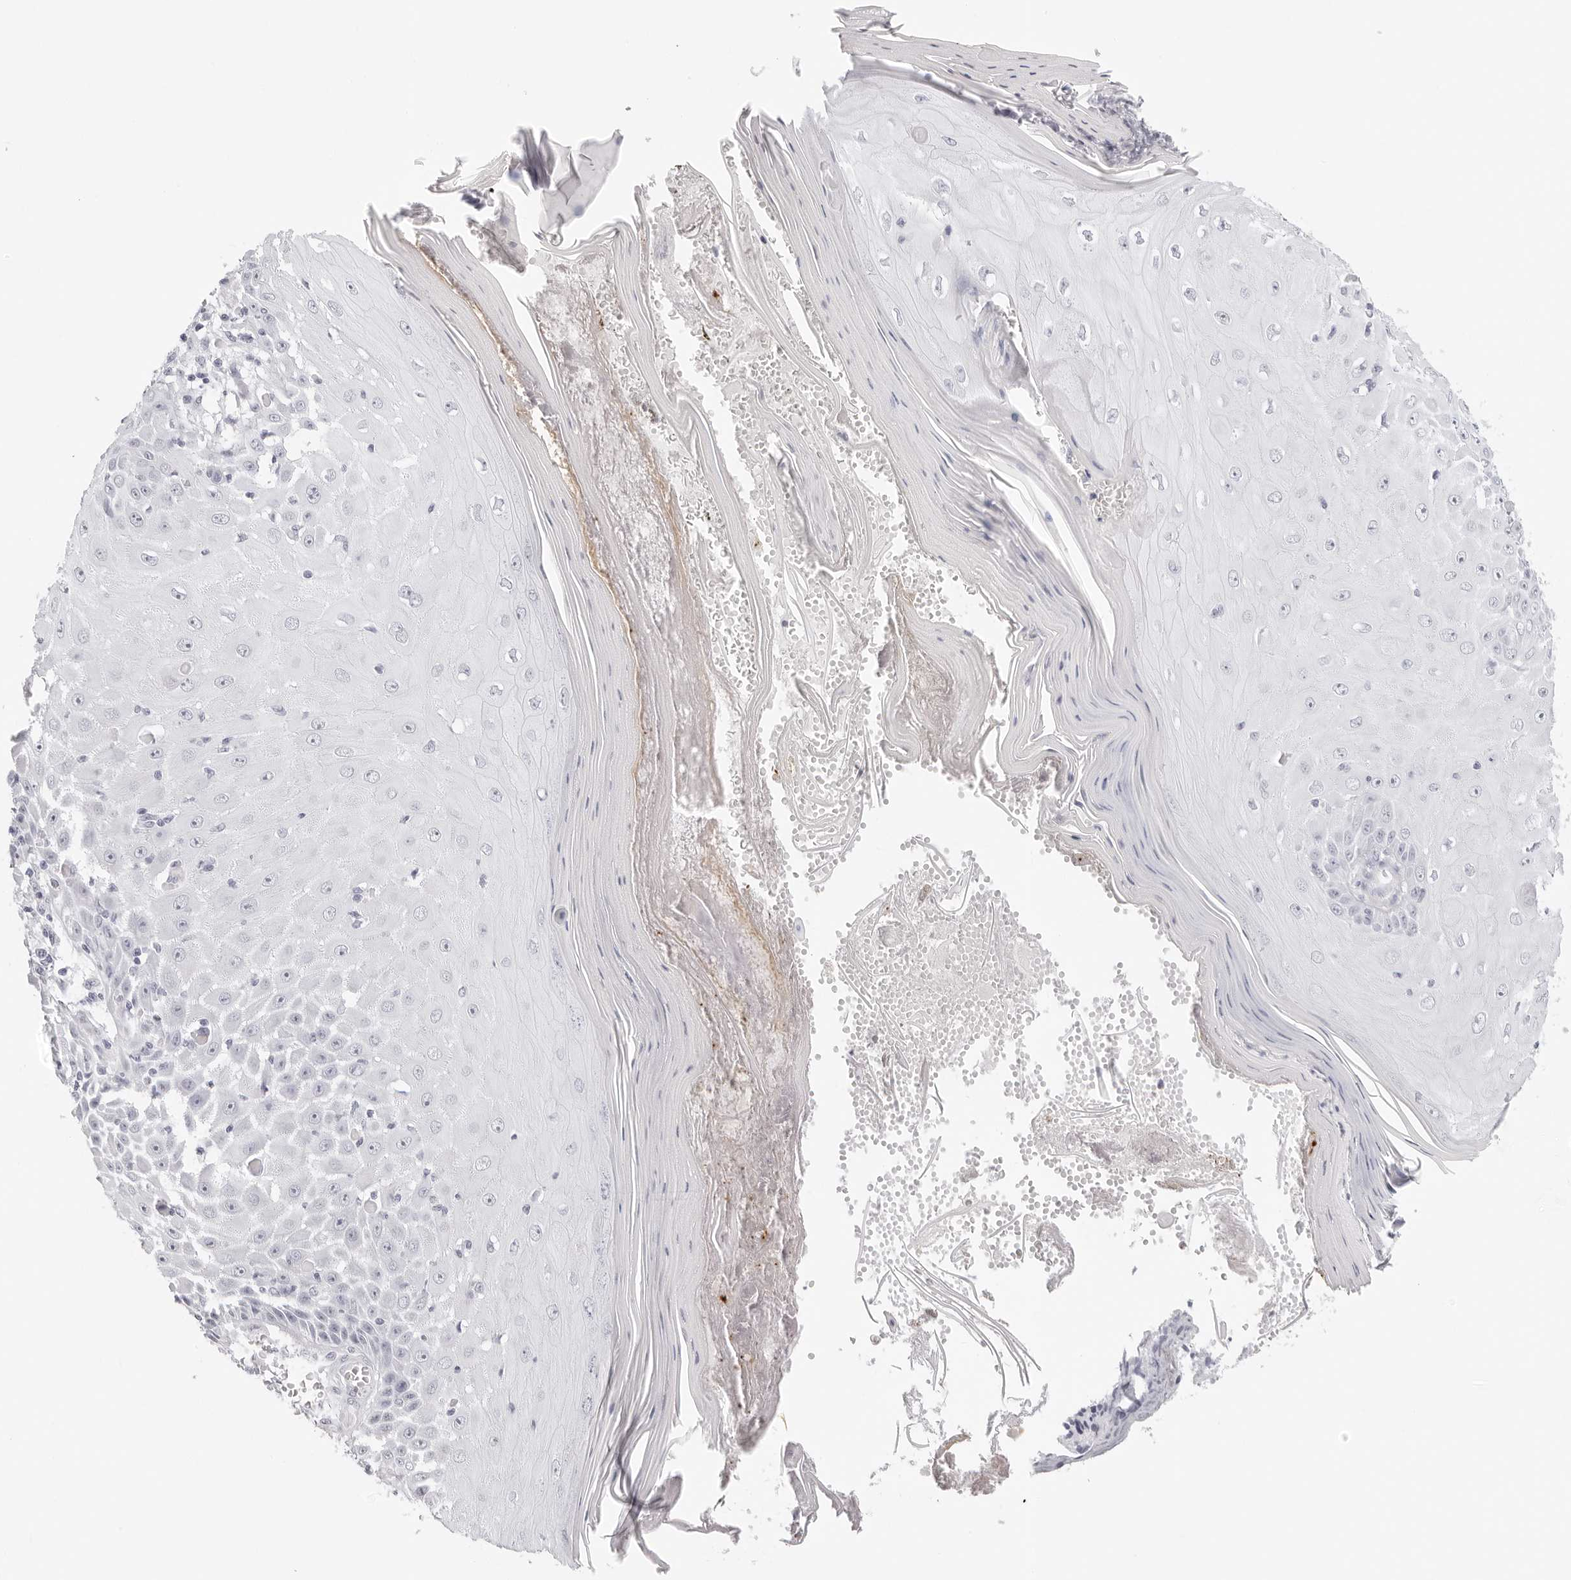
{"staining": {"intensity": "negative", "quantity": "none", "location": "none"}, "tissue": "skin cancer", "cell_type": "Tumor cells", "image_type": "cancer", "snomed": [{"axis": "morphology", "description": "Squamous cell carcinoma, NOS"}, {"axis": "topography", "description": "Skin"}], "caption": "Immunohistochemistry image of neoplastic tissue: human skin cancer stained with DAB (3,3'-diaminobenzidine) demonstrates no significant protein expression in tumor cells.", "gene": "AGMAT", "patient": {"sex": "female", "age": 73}}